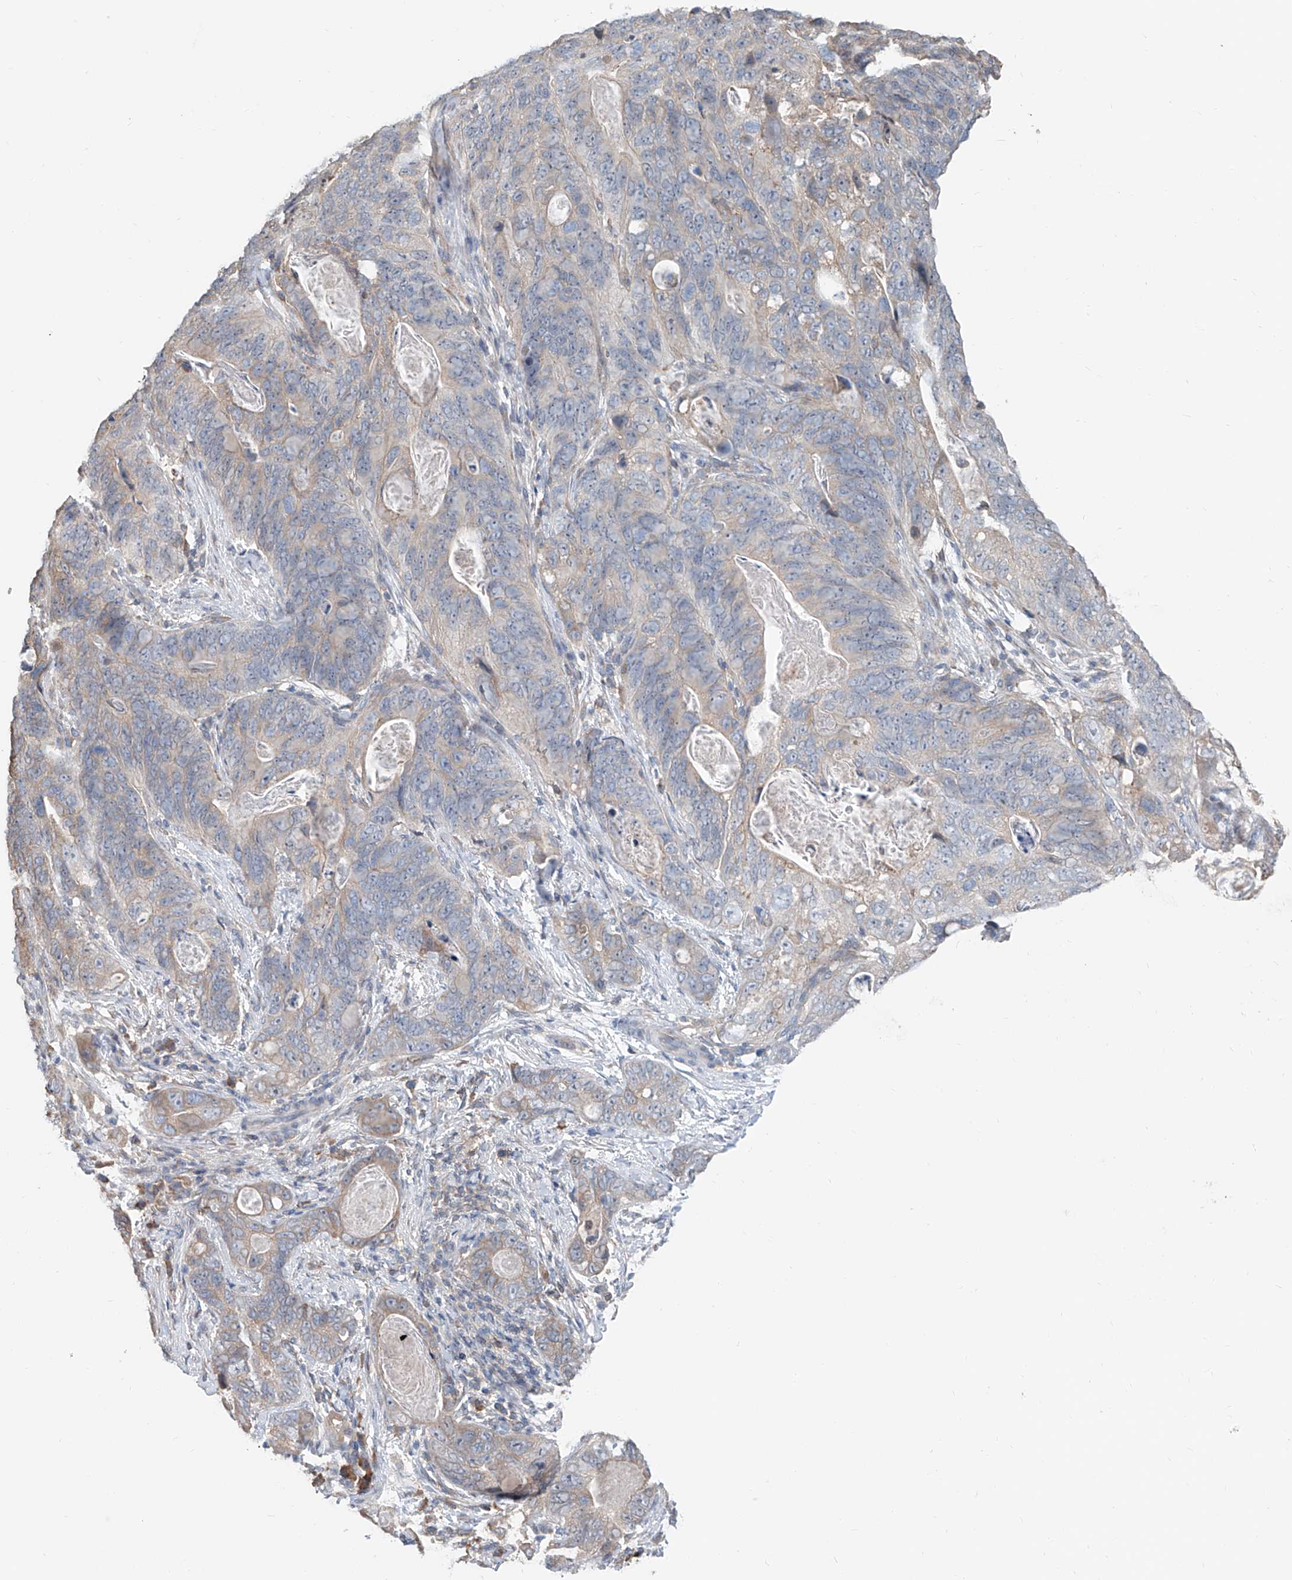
{"staining": {"intensity": "weak", "quantity": "<25%", "location": "cytoplasmic/membranous"}, "tissue": "stomach cancer", "cell_type": "Tumor cells", "image_type": "cancer", "snomed": [{"axis": "morphology", "description": "Normal tissue, NOS"}, {"axis": "morphology", "description": "Adenocarcinoma, NOS"}, {"axis": "topography", "description": "Stomach"}], "caption": "Tumor cells show no significant expression in stomach adenocarcinoma. The staining is performed using DAB (3,3'-diaminobenzidine) brown chromogen with nuclei counter-stained in using hematoxylin.", "gene": "KCNK10", "patient": {"sex": "female", "age": 89}}